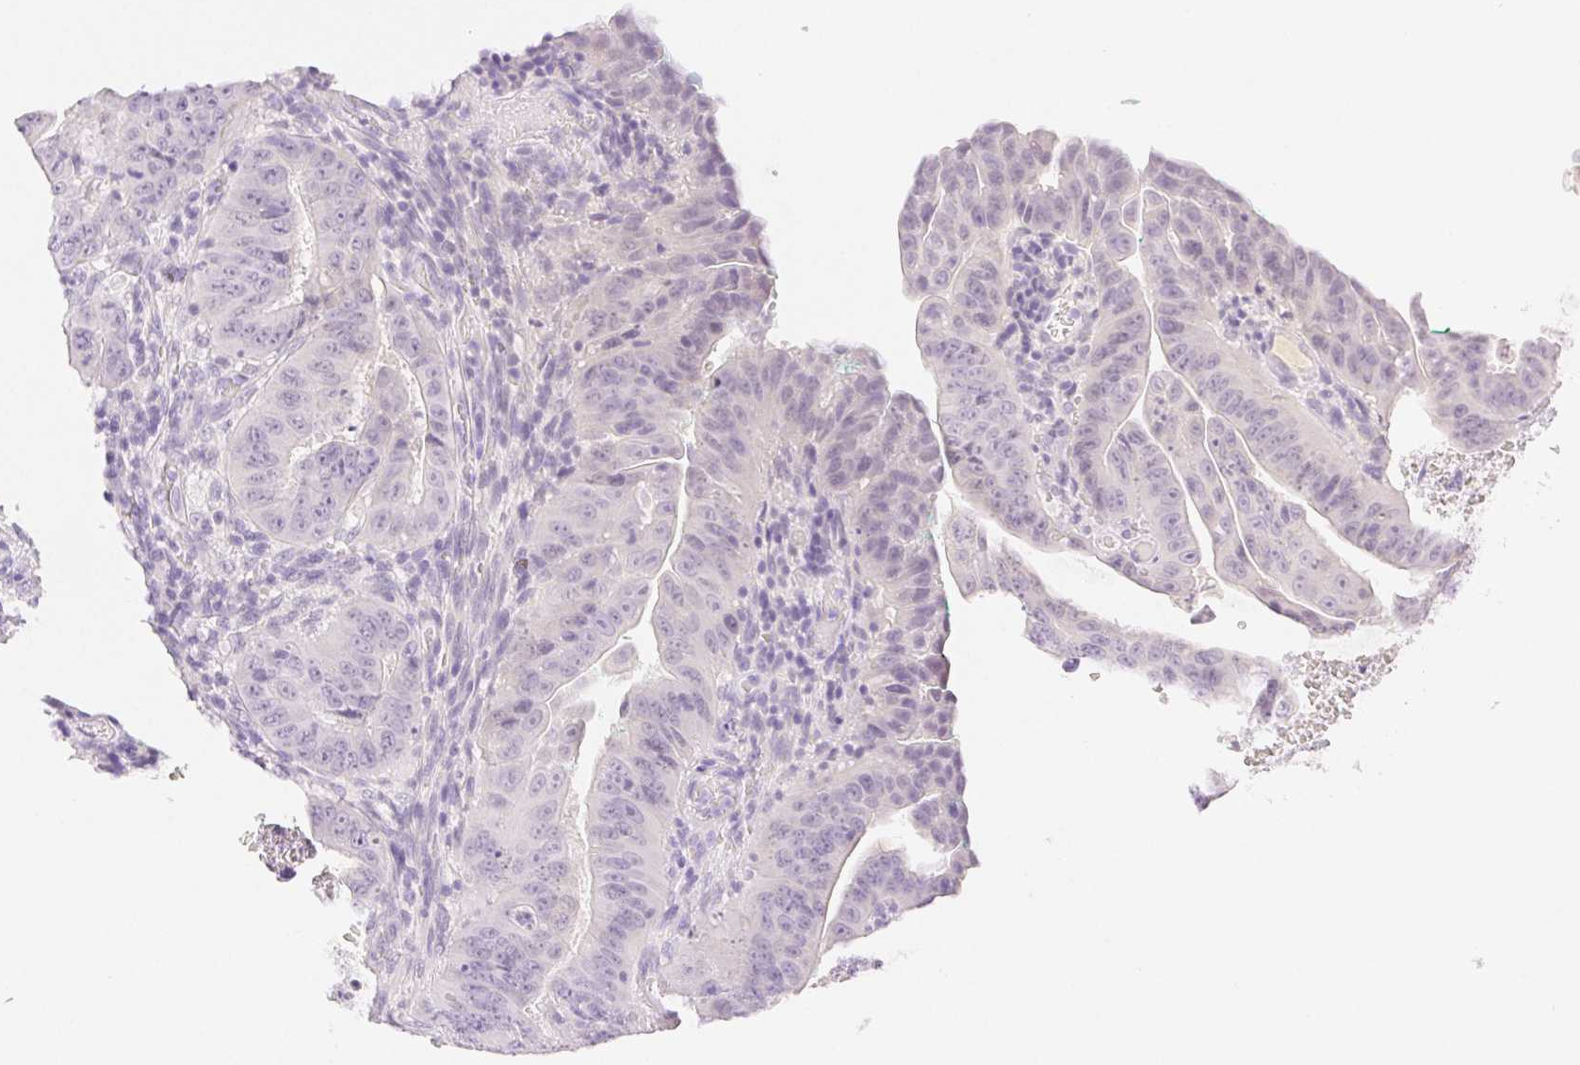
{"staining": {"intensity": "negative", "quantity": "none", "location": "none"}, "tissue": "colorectal cancer", "cell_type": "Tumor cells", "image_type": "cancer", "snomed": [{"axis": "morphology", "description": "Adenocarcinoma, NOS"}, {"axis": "topography", "description": "Colon"}], "caption": "Immunohistochemistry (IHC) of human adenocarcinoma (colorectal) exhibits no staining in tumor cells.", "gene": "SPACA4", "patient": {"sex": "male", "age": 33}}